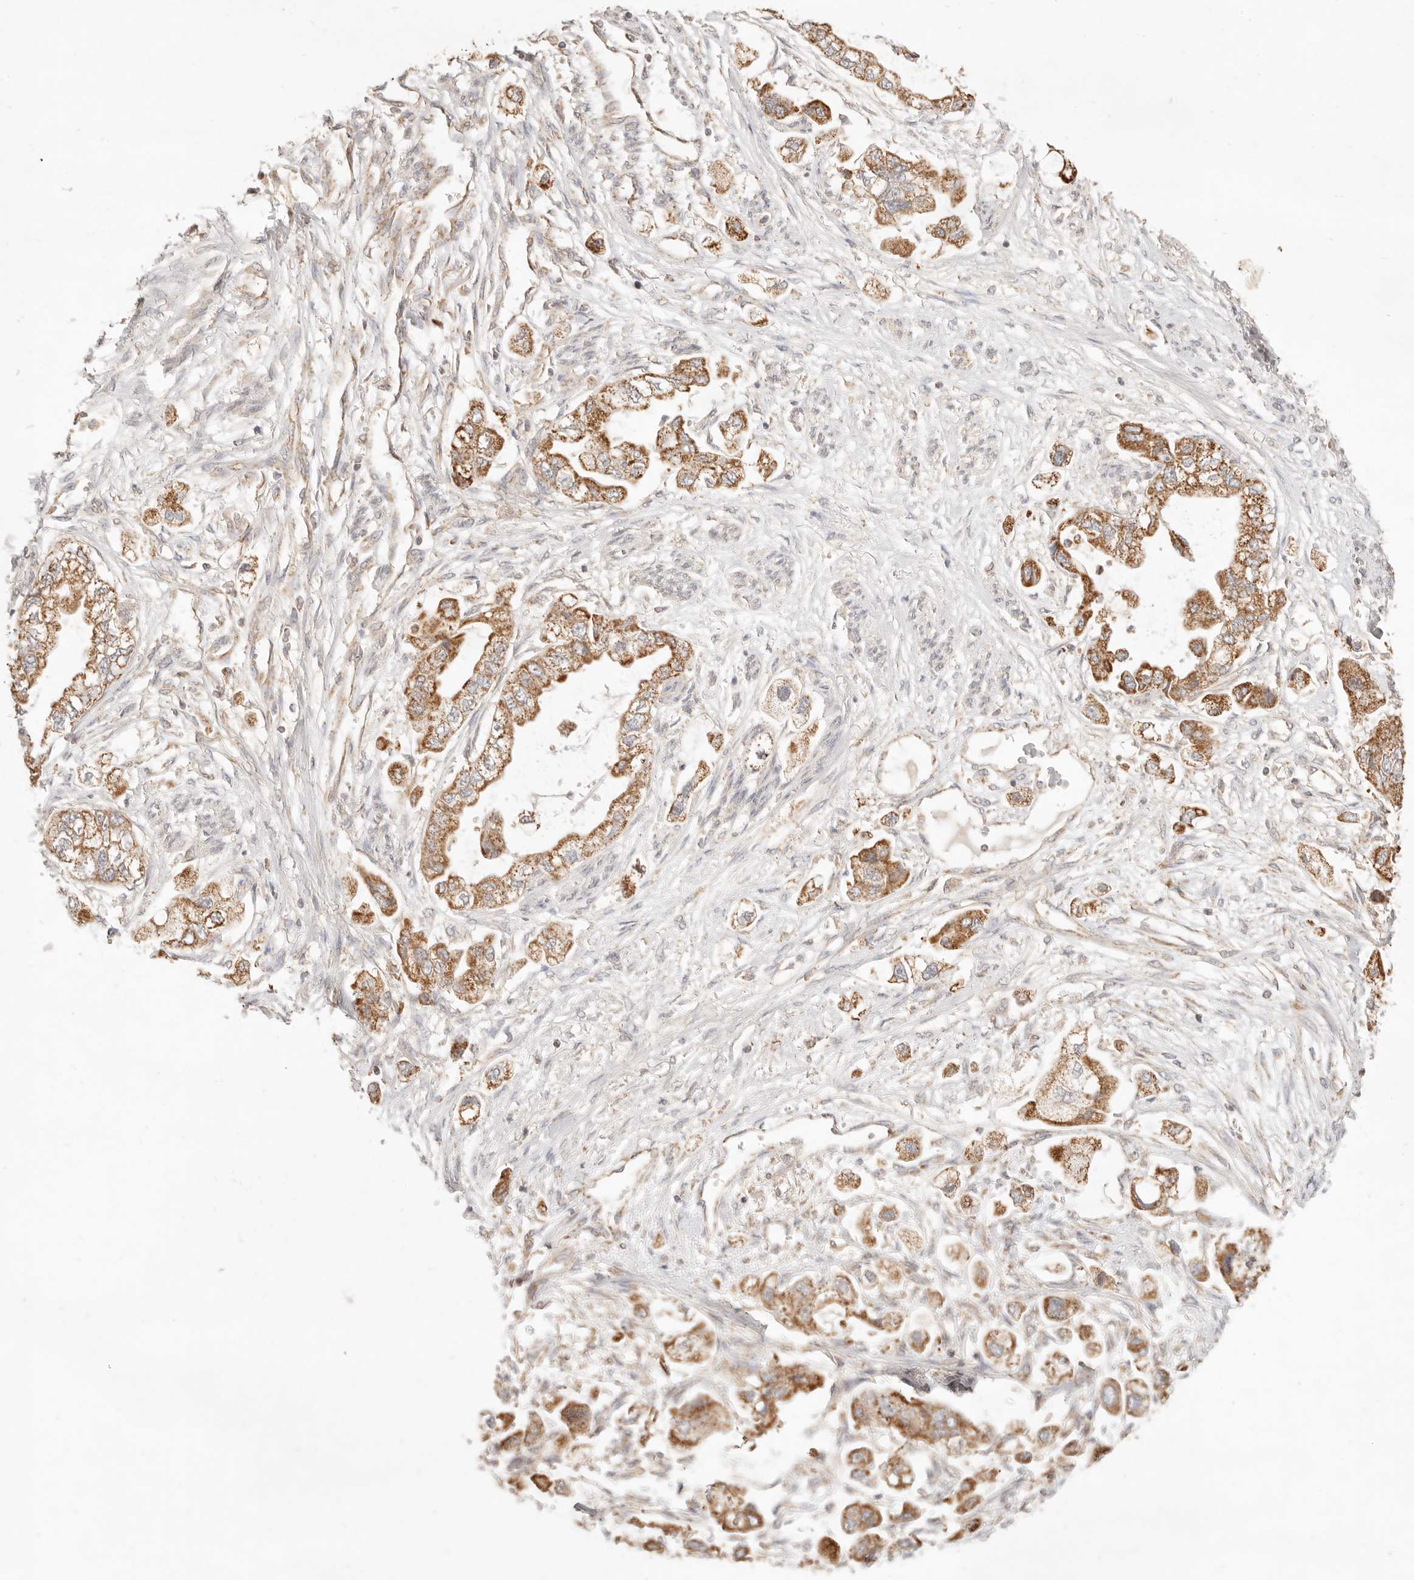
{"staining": {"intensity": "moderate", "quantity": ">75%", "location": "cytoplasmic/membranous"}, "tissue": "stomach cancer", "cell_type": "Tumor cells", "image_type": "cancer", "snomed": [{"axis": "morphology", "description": "Adenocarcinoma, NOS"}, {"axis": "topography", "description": "Stomach"}], "caption": "Immunohistochemistry (DAB) staining of human stomach cancer (adenocarcinoma) displays moderate cytoplasmic/membranous protein staining in approximately >75% of tumor cells.", "gene": "CPLANE2", "patient": {"sex": "male", "age": 62}}